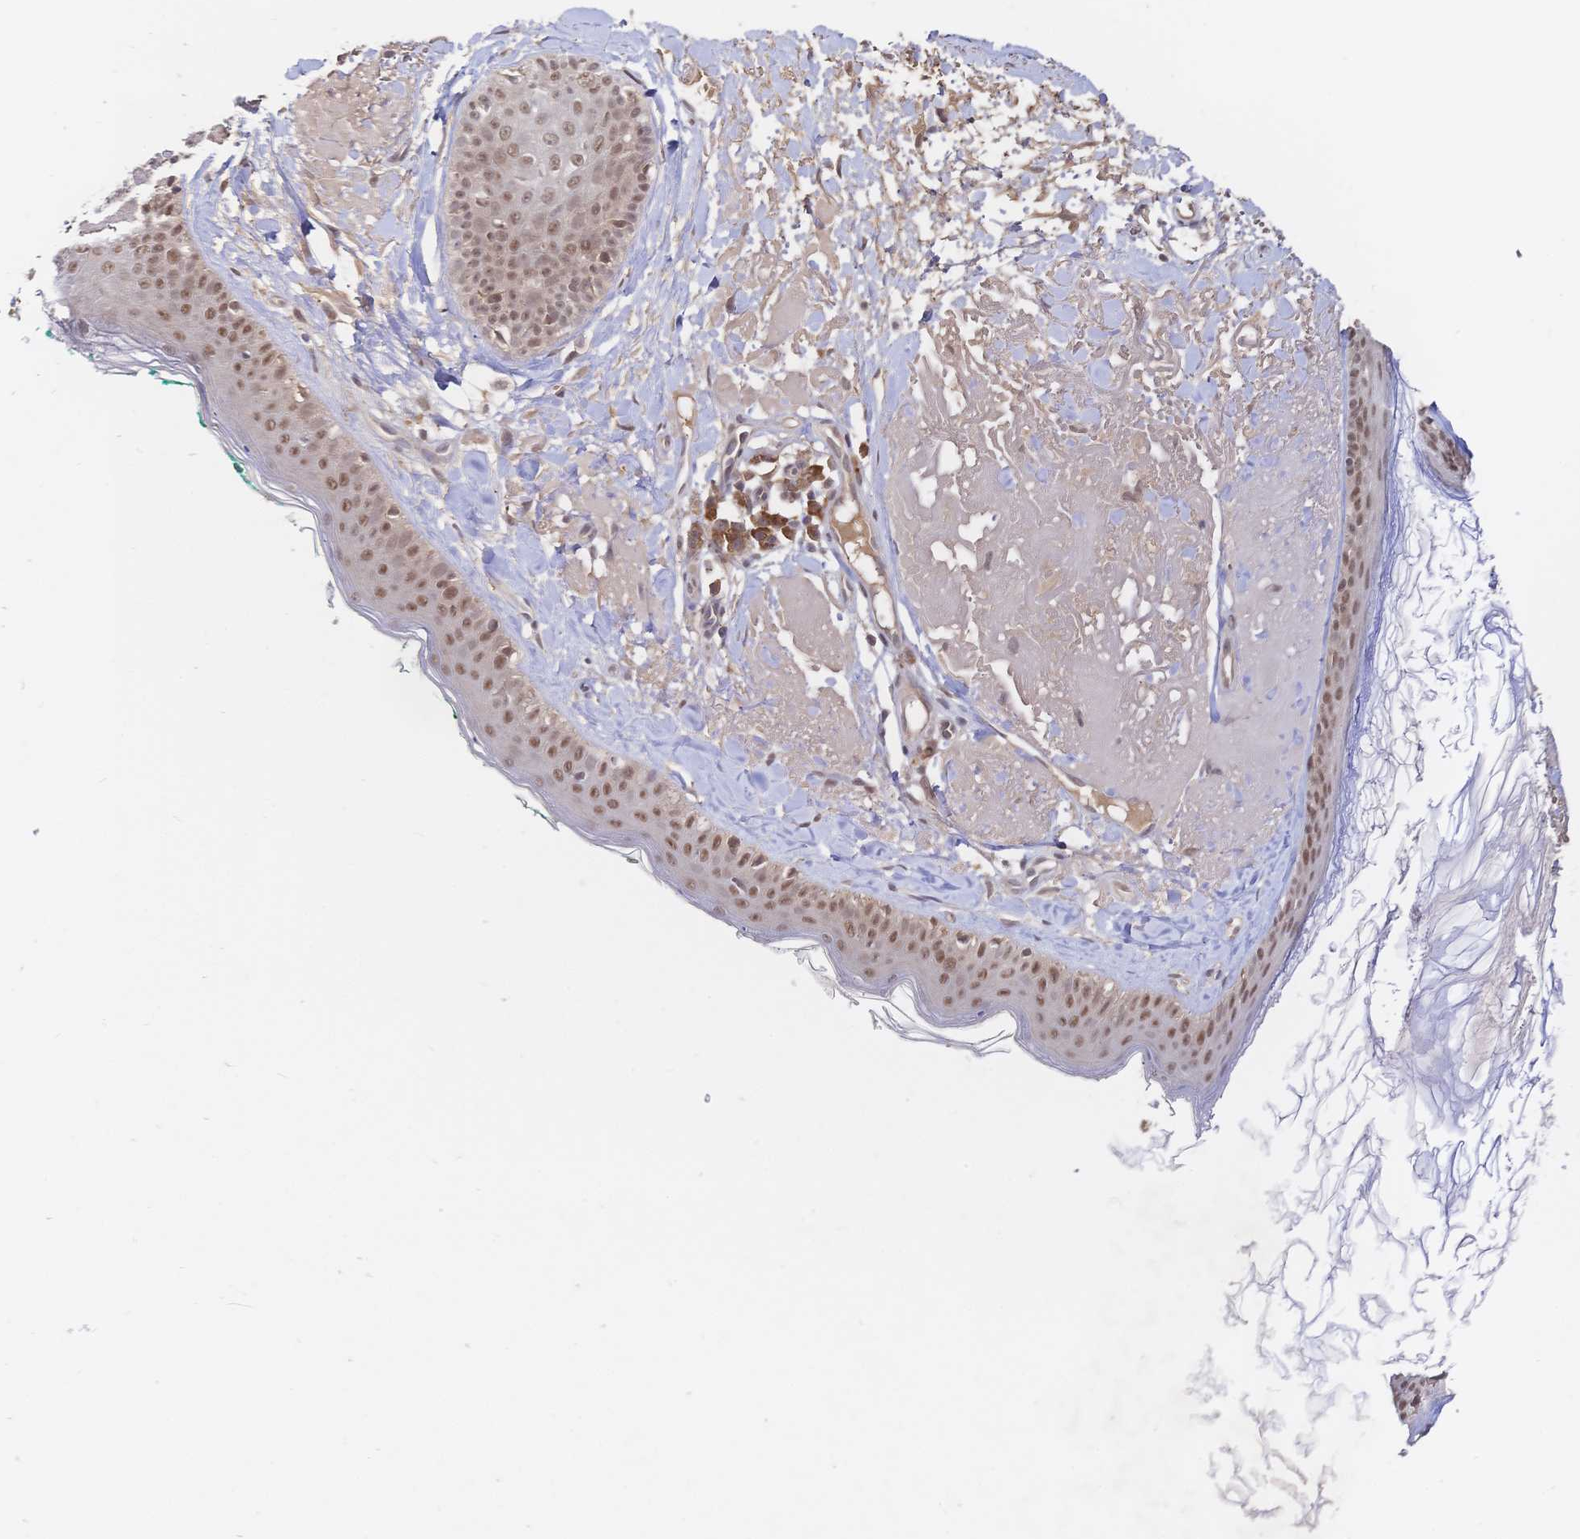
{"staining": {"intensity": "weak", "quantity": ">75%", "location": "nuclear"}, "tissue": "skin", "cell_type": "Fibroblasts", "image_type": "normal", "snomed": [{"axis": "morphology", "description": "Normal tissue, NOS"}, {"axis": "topography", "description": "Skin"}], "caption": "Weak nuclear protein positivity is appreciated in approximately >75% of fibroblasts in skin. (DAB IHC with brightfield microscopy, high magnification).", "gene": "LMO4", "patient": {"sex": "male", "age": 73}}